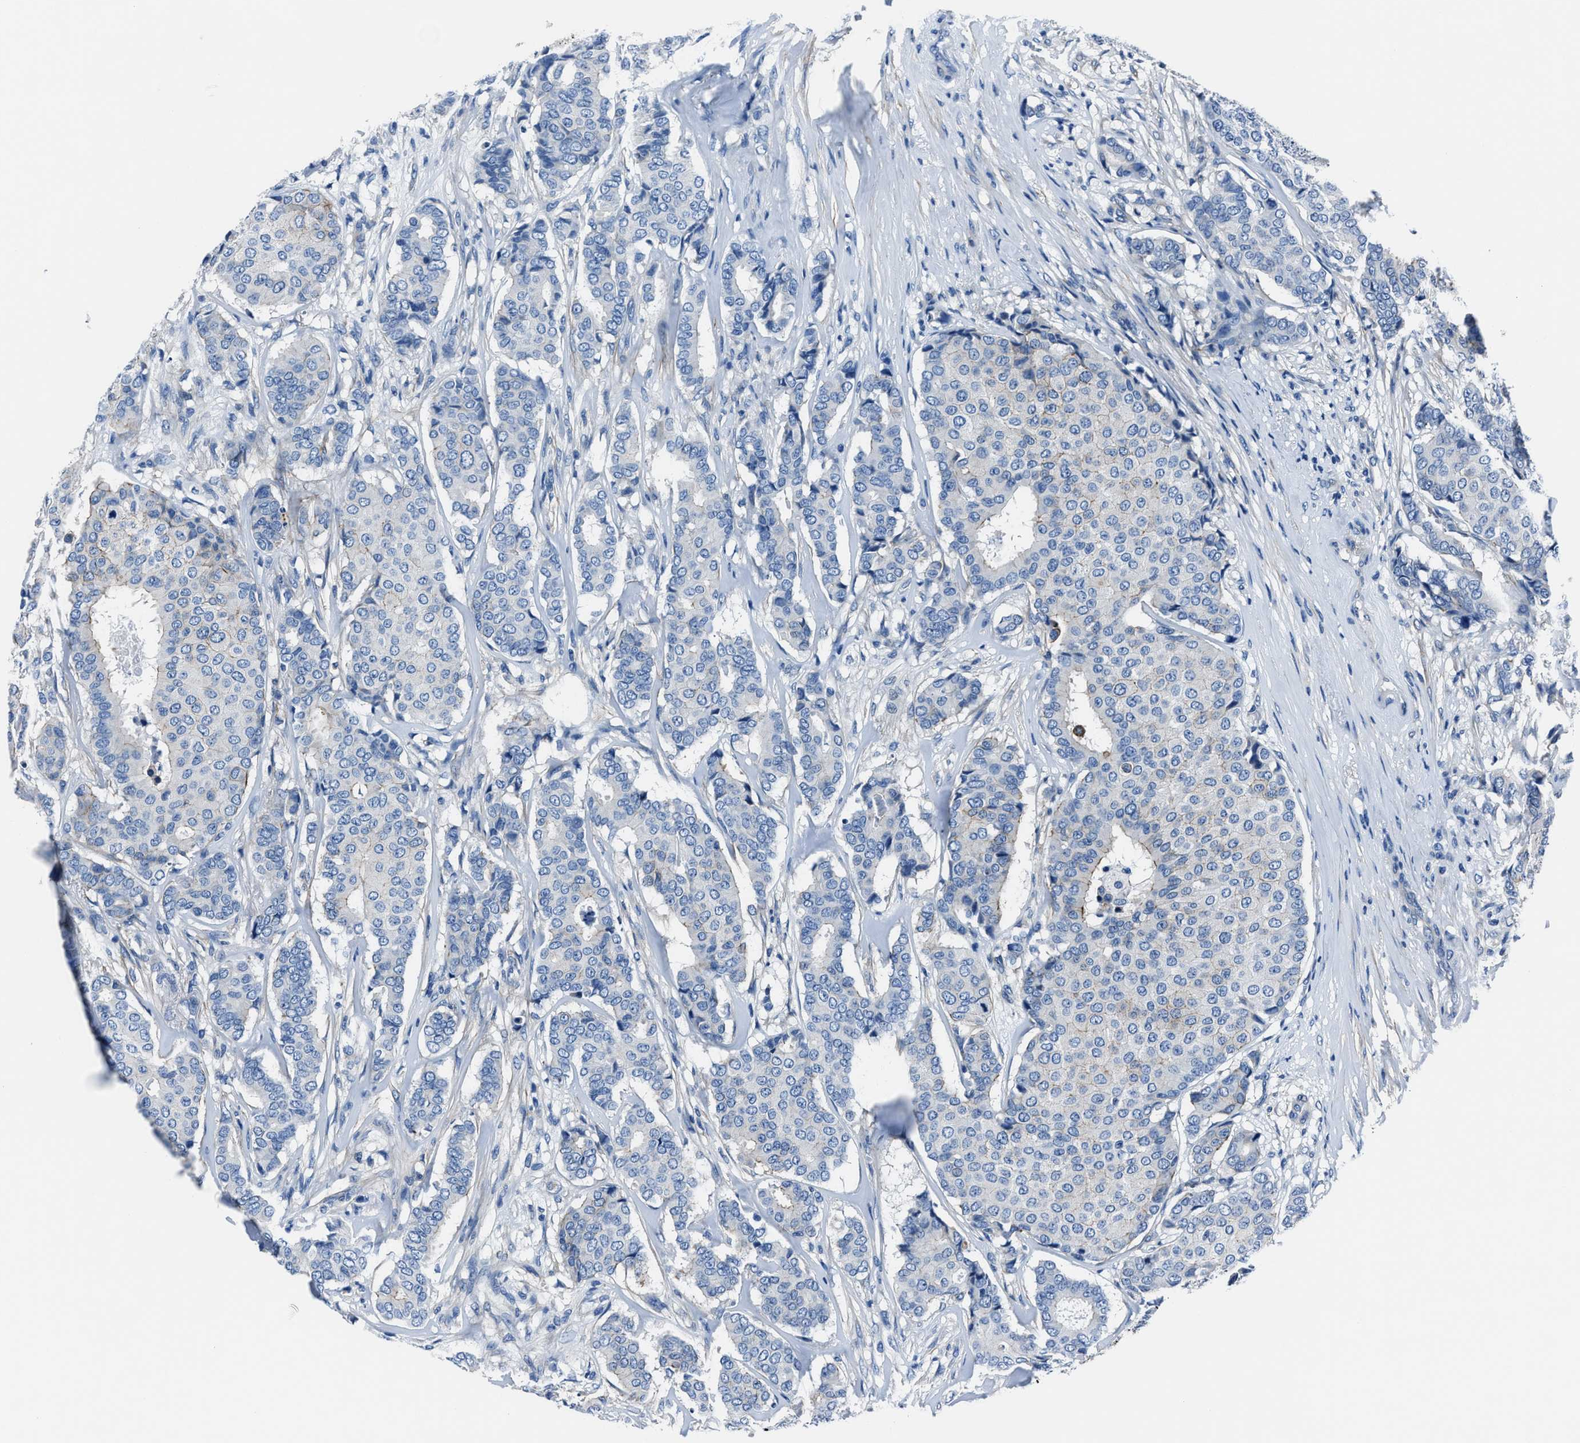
{"staining": {"intensity": "negative", "quantity": "none", "location": "none"}, "tissue": "breast cancer", "cell_type": "Tumor cells", "image_type": "cancer", "snomed": [{"axis": "morphology", "description": "Duct carcinoma"}, {"axis": "topography", "description": "Breast"}], "caption": "Immunohistochemical staining of human breast cancer displays no significant expression in tumor cells.", "gene": "LMO7", "patient": {"sex": "female", "age": 75}}